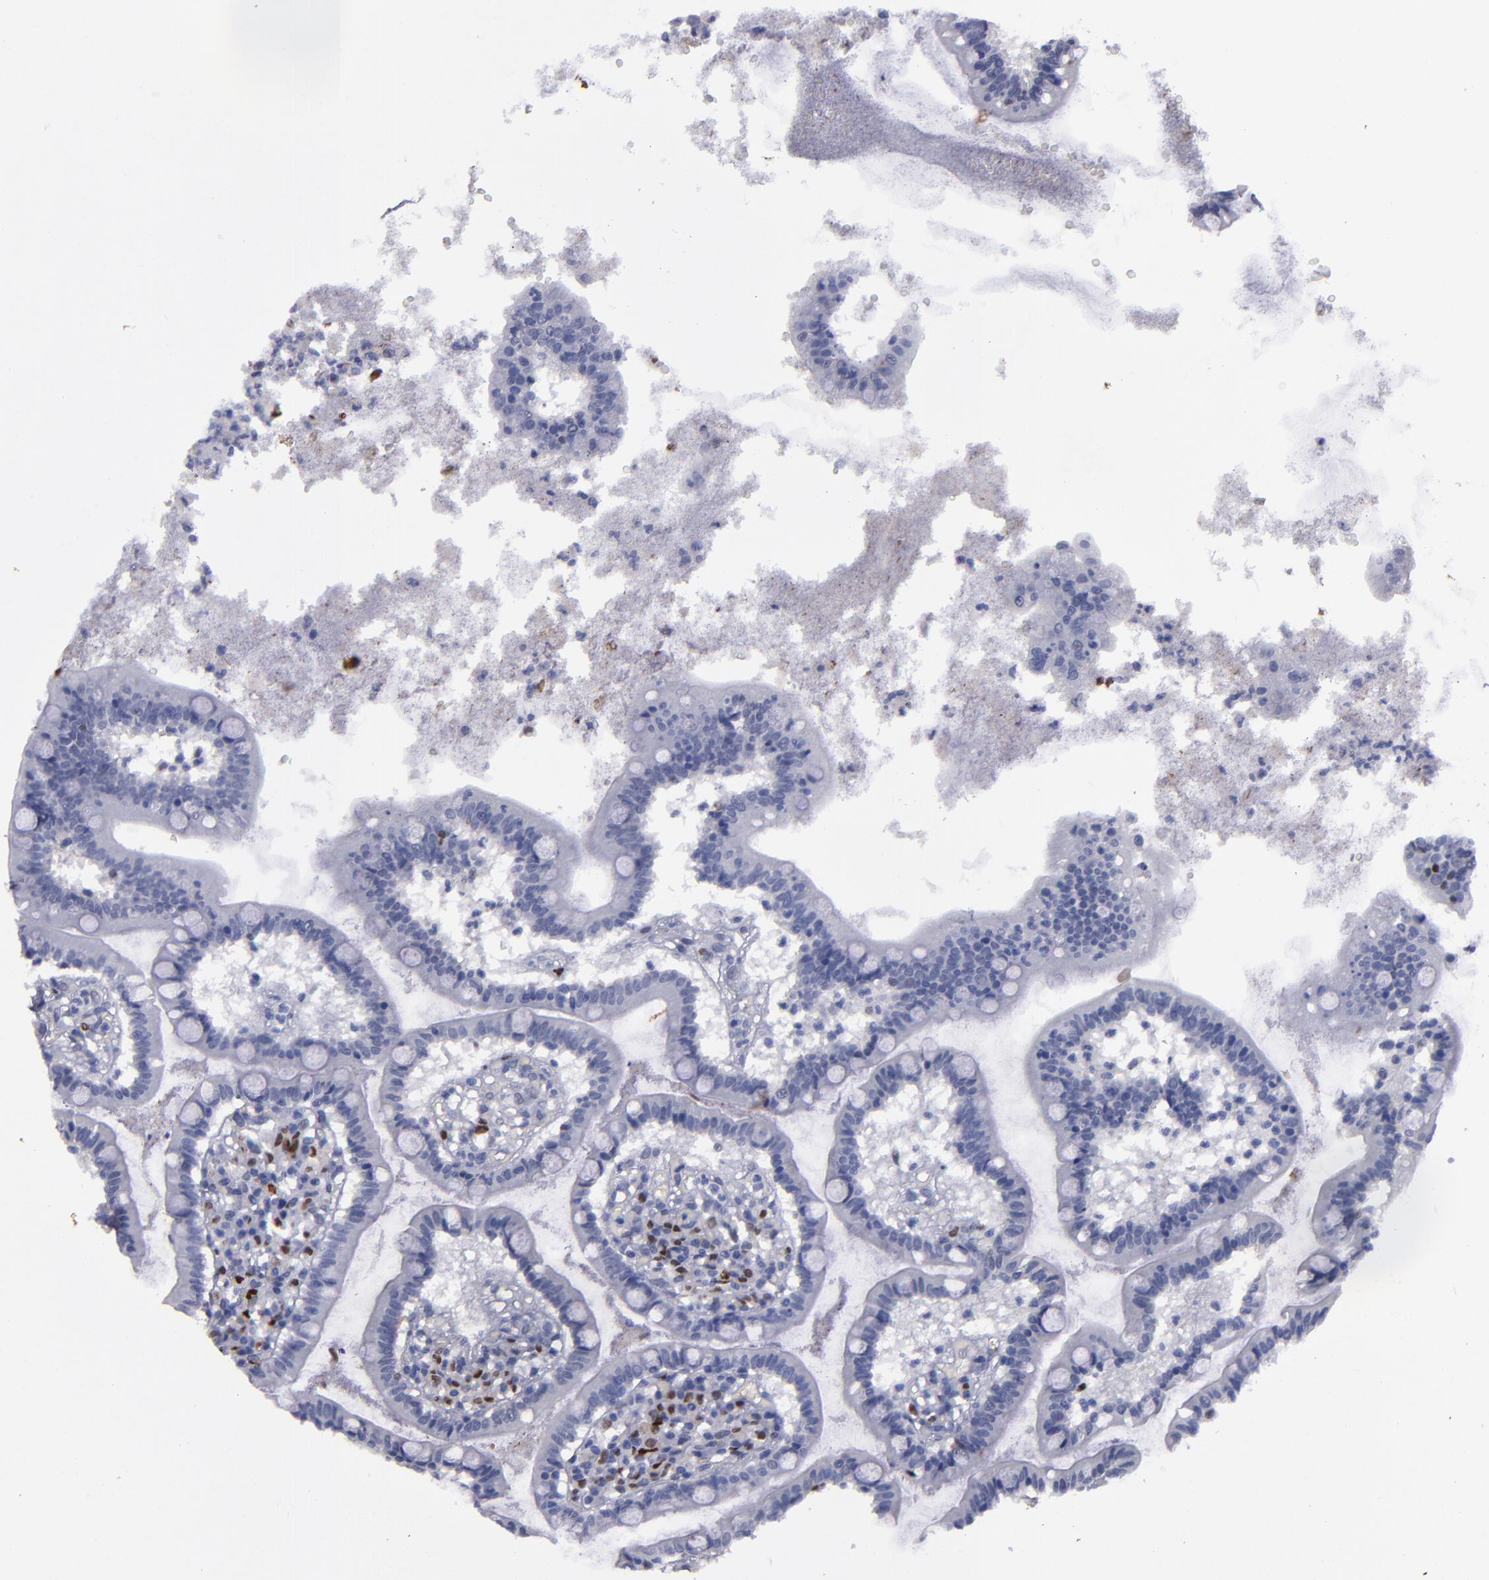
{"staining": {"intensity": "negative", "quantity": "none", "location": "none"}, "tissue": "small intestine", "cell_type": "Glandular cells", "image_type": "normal", "snomed": [{"axis": "morphology", "description": "Normal tissue, NOS"}, {"axis": "topography", "description": "Small intestine"}], "caption": "The image reveals no staining of glandular cells in unremarkable small intestine. The staining is performed using DAB brown chromogen with nuclei counter-stained in using hematoxylin.", "gene": "IRF8", "patient": {"sex": "female", "age": 61}}